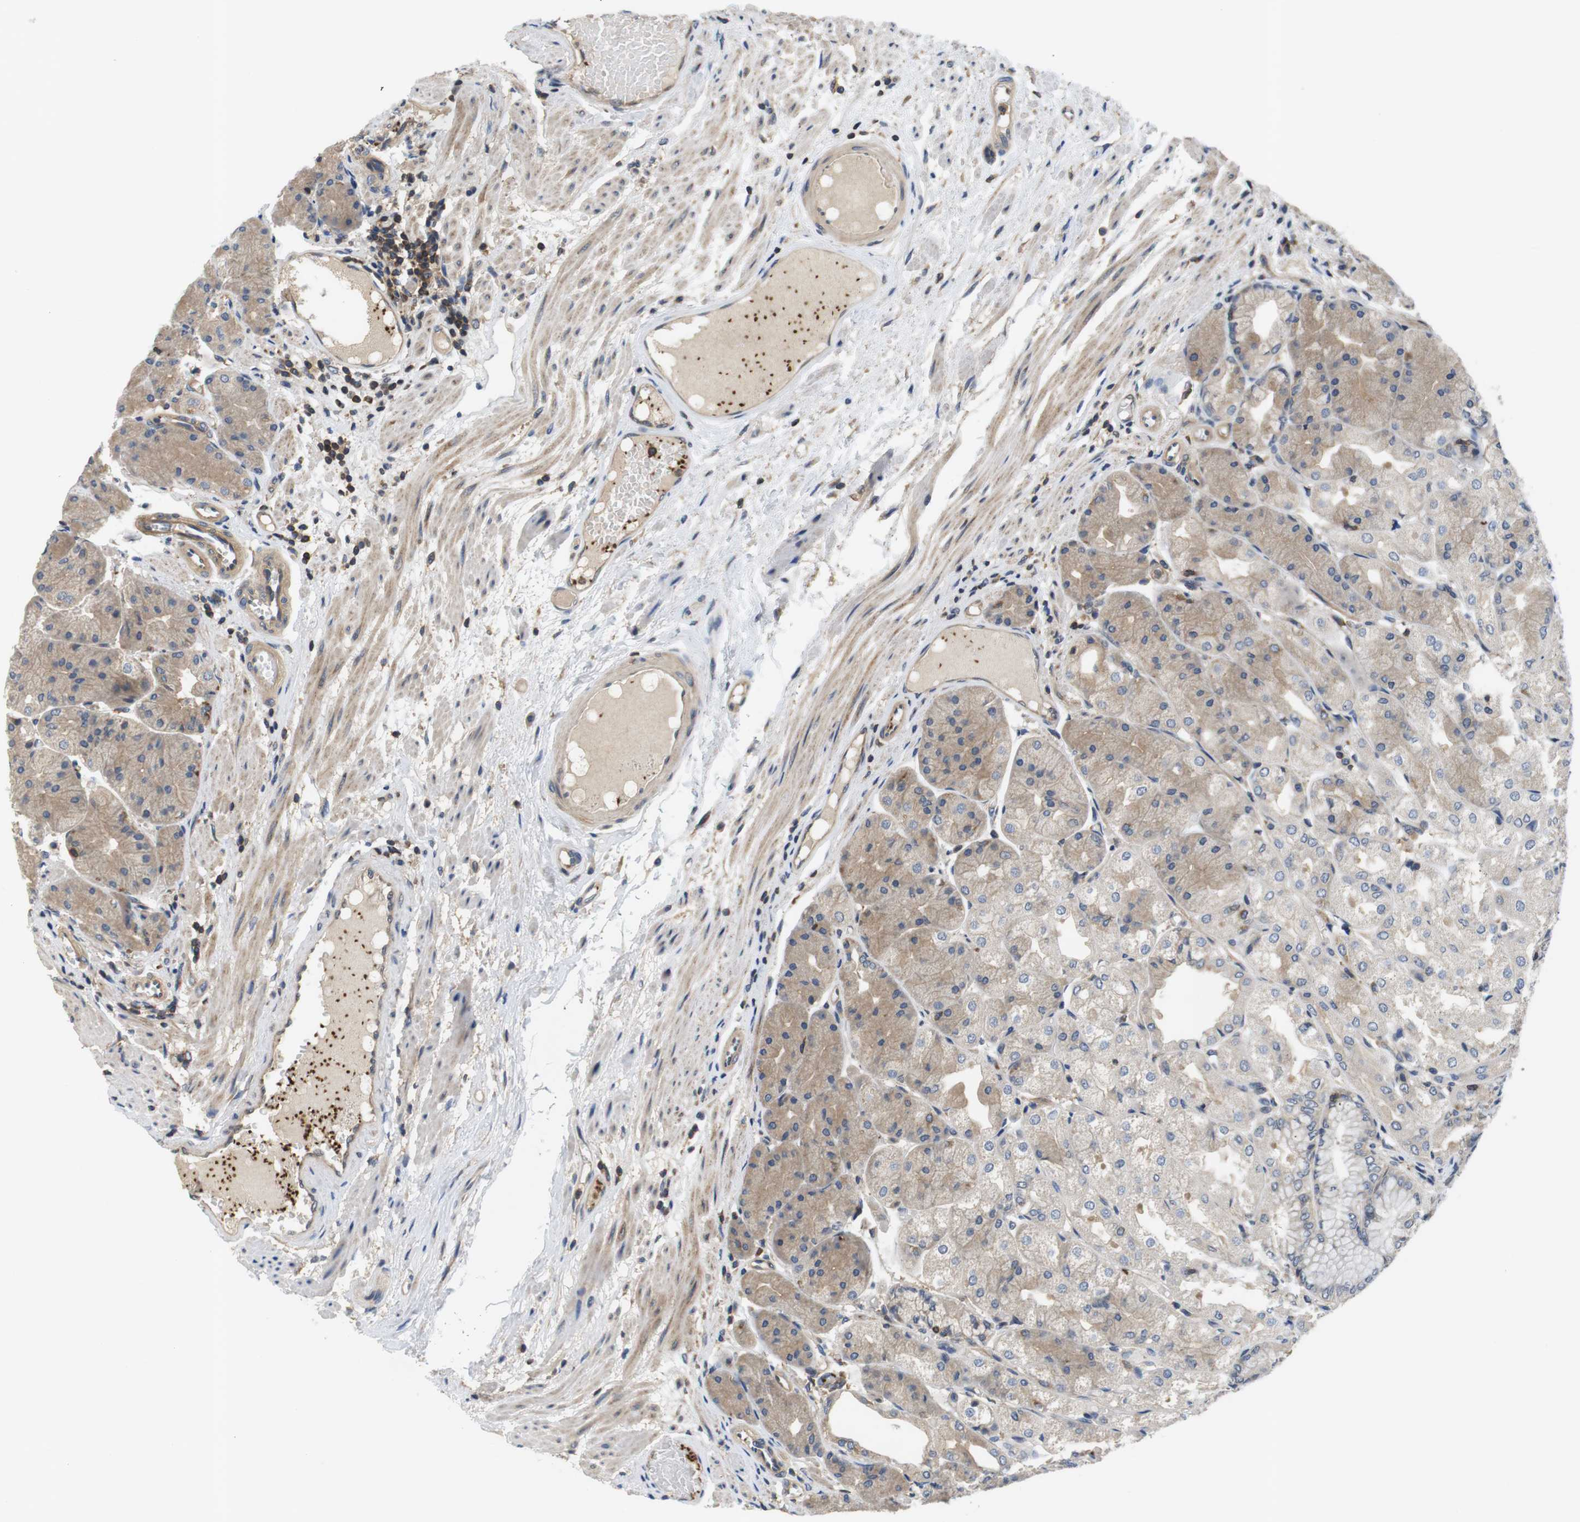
{"staining": {"intensity": "weak", "quantity": "25%-75%", "location": "cytoplasmic/membranous"}, "tissue": "stomach", "cell_type": "Glandular cells", "image_type": "normal", "snomed": [{"axis": "morphology", "description": "Normal tissue, NOS"}, {"axis": "topography", "description": "Stomach, upper"}], "caption": "Immunohistochemistry micrograph of benign stomach stained for a protein (brown), which demonstrates low levels of weak cytoplasmic/membranous positivity in about 25%-75% of glandular cells.", "gene": "HERPUD2", "patient": {"sex": "male", "age": 72}}